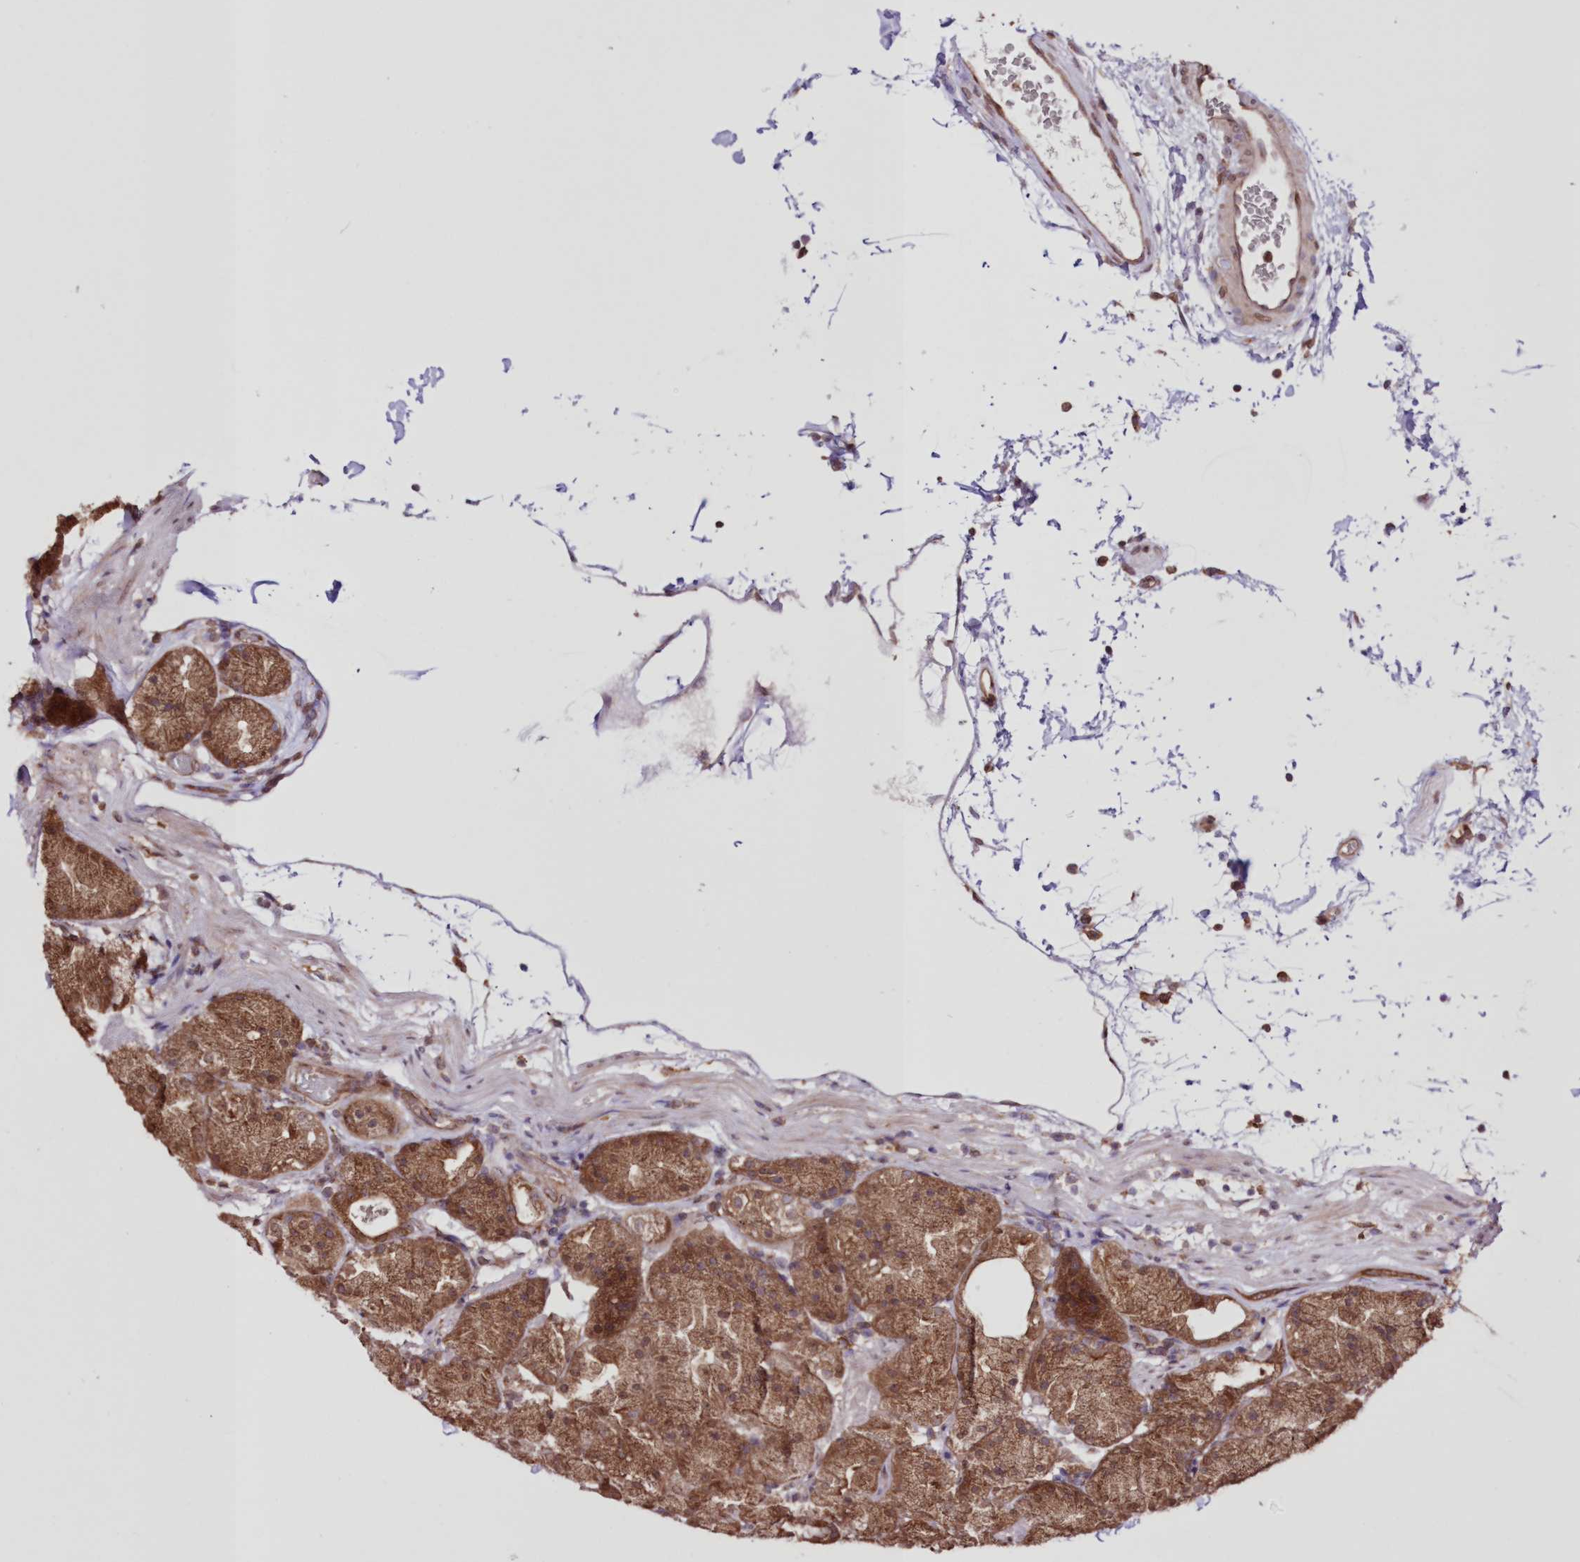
{"staining": {"intensity": "strong", "quantity": ">75%", "location": "cytoplasmic/membranous"}, "tissue": "stomach", "cell_type": "Glandular cells", "image_type": "normal", "snomed": [{"axis": "morphology", "description": "Normal tissue, NOS"}, {"axis": "topography", "description": "Stomach, upper"}, {"axis": "topography", "description": "Stomach"}], "caption": "Human stomach stained with a brown dye displays strong cytoplasmic/membranous positive expression in about >75% of glandular cells.", "gene": "FCHO2", "patient": {"sex": "male", "age": 48}}